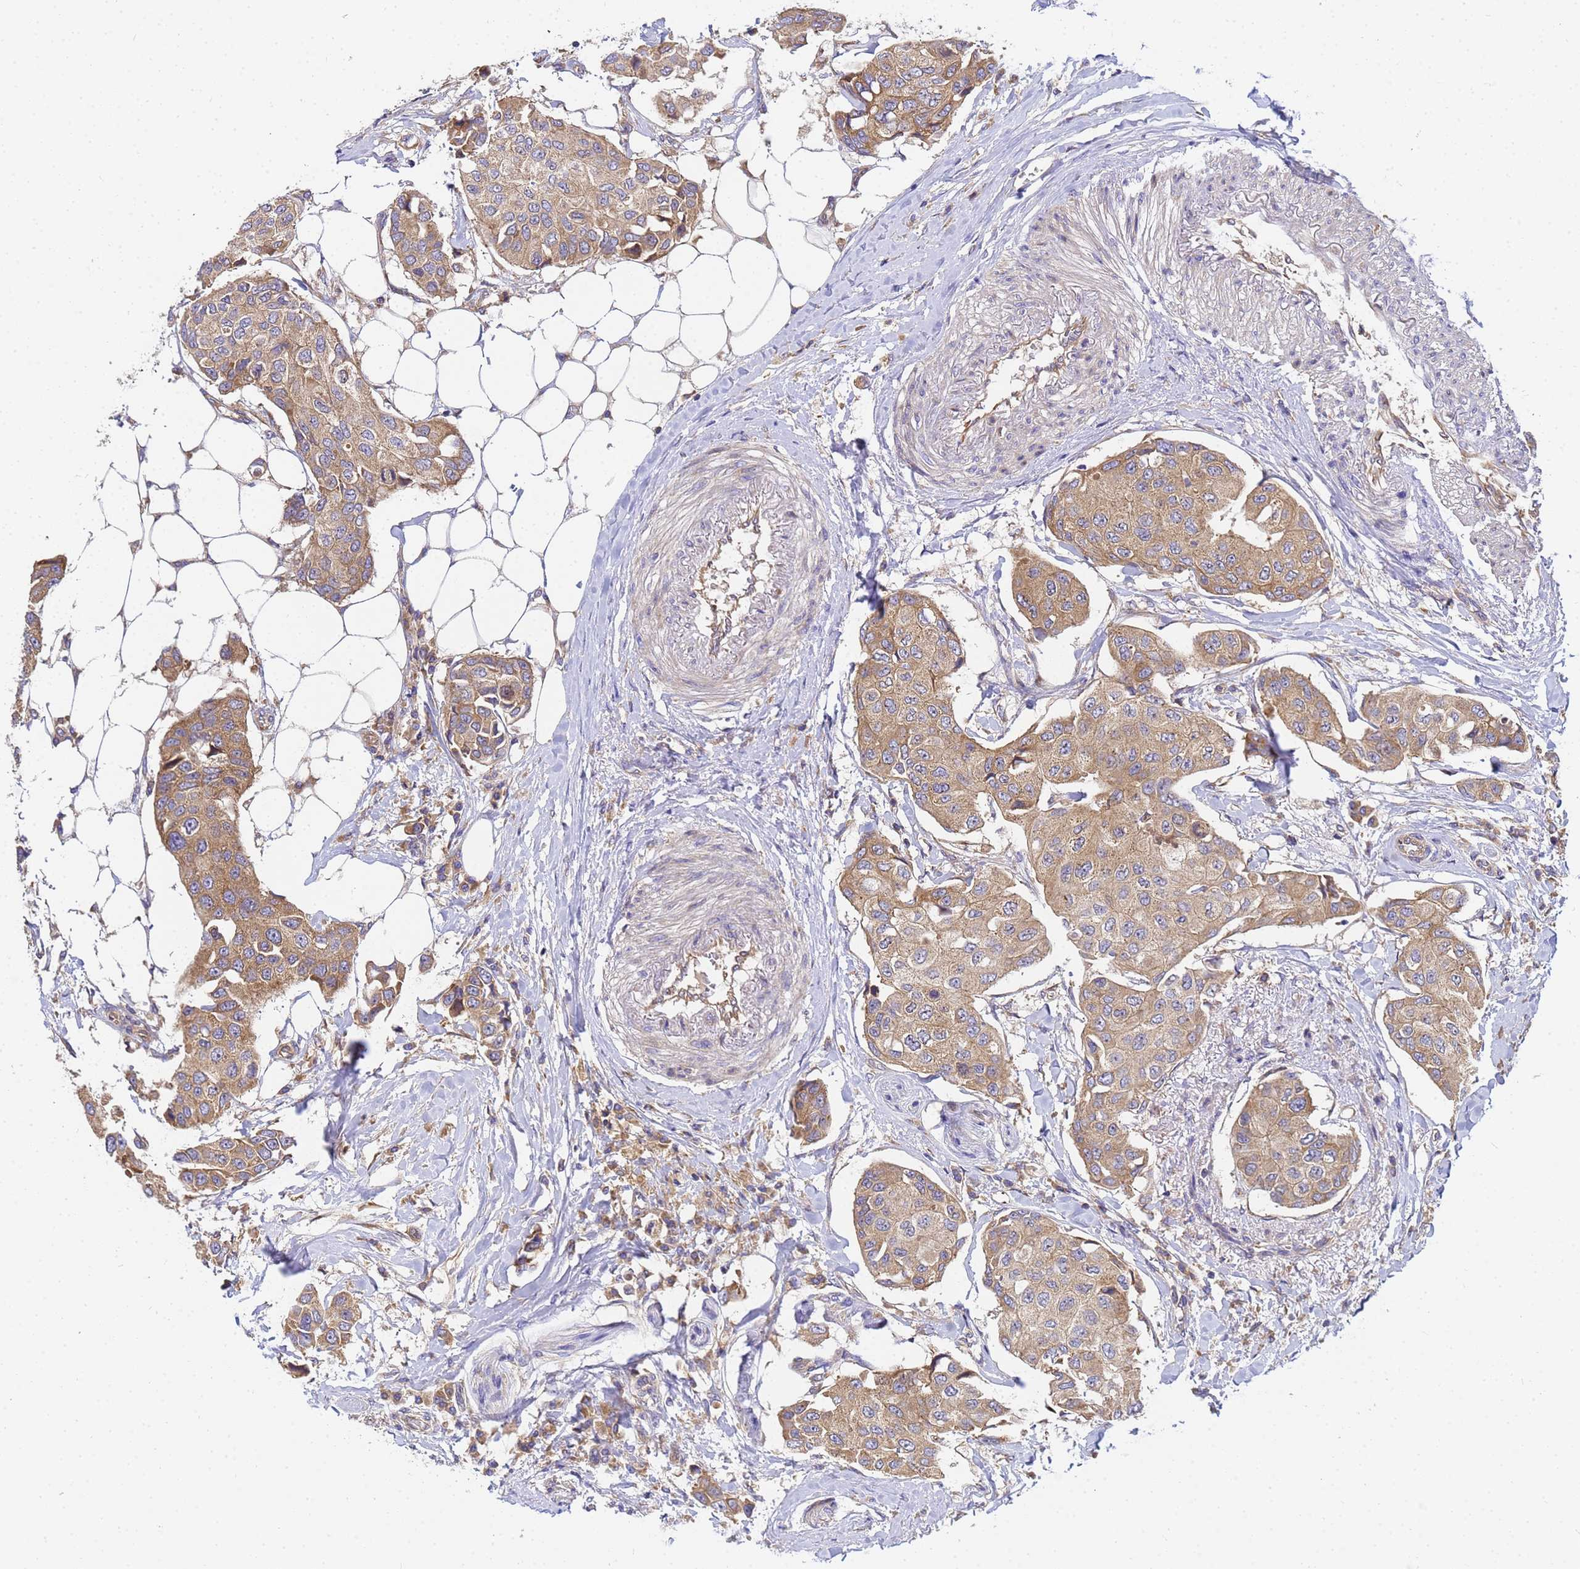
{"staining": {"intensity": "moderate", "quantity": ">75%", "location": "cytoplasmic/membranous"}, "tissue": "breast cancer", "cell_type": "Tumor cells", "image_type": "cancer", "snomed": [{"axis": "morphology", "description": "Duct carcinoma"}, {"axis": "topography", "description": "Breast"}], "caption": "Immunohistochemical staining of breast cancer (infiltrating ductal carcinoma) reveals medium levels of moderate cytoplasmic/membranous protein expression in approximately >75% of tumor cells.", "gene": "BECN1", "patient": {"sex": "female", "age": 80}}